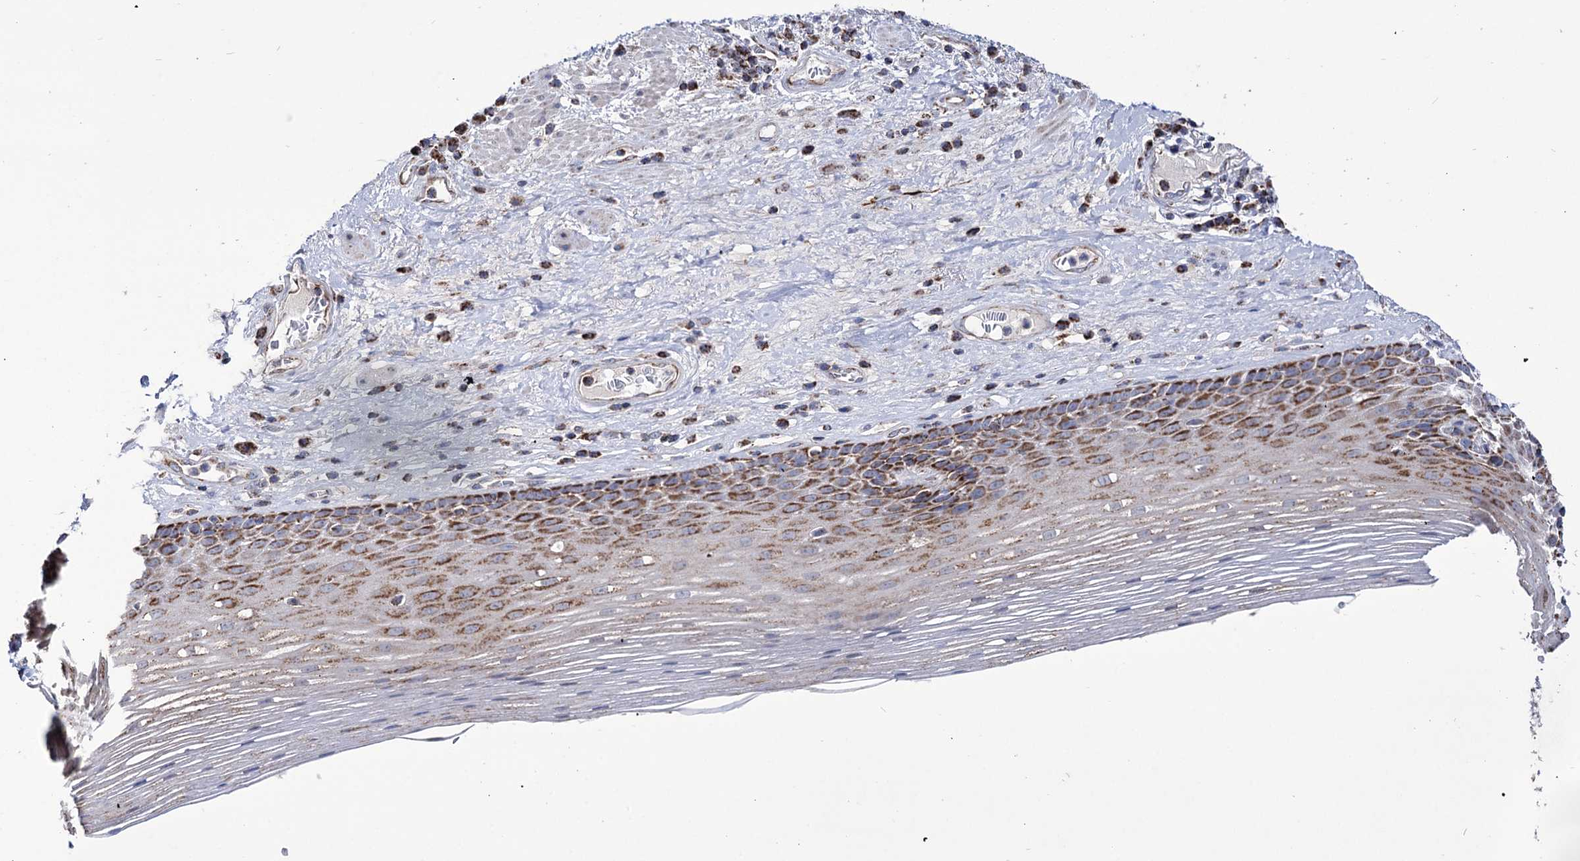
{"staining": {"intensity": "moderate", "quantity": ">75%", "location": "cytoplasmic/membranous"}, "tissue": "esophagus", "cell_type": "Squamous epithelial cells", "image_type": "normal", "snomed": [{"axis": "morphology", "description": "Normal tissue, NOS"}, {"axis": "topography", "description": "Esophagus"}], "caption": "Benign esophagus was stained to show a protein in brown. There is medium levels of moderate cytoplasmic/membranous expression in approximately >75% of squamous epithelial cells. The staining is performed using DAB brown chromogen to label protein expression. The nuclei are counter-stained blue using hematoxylin.", "gene": "ABHD10", "patient": {"sex": "male", "age": 62}}